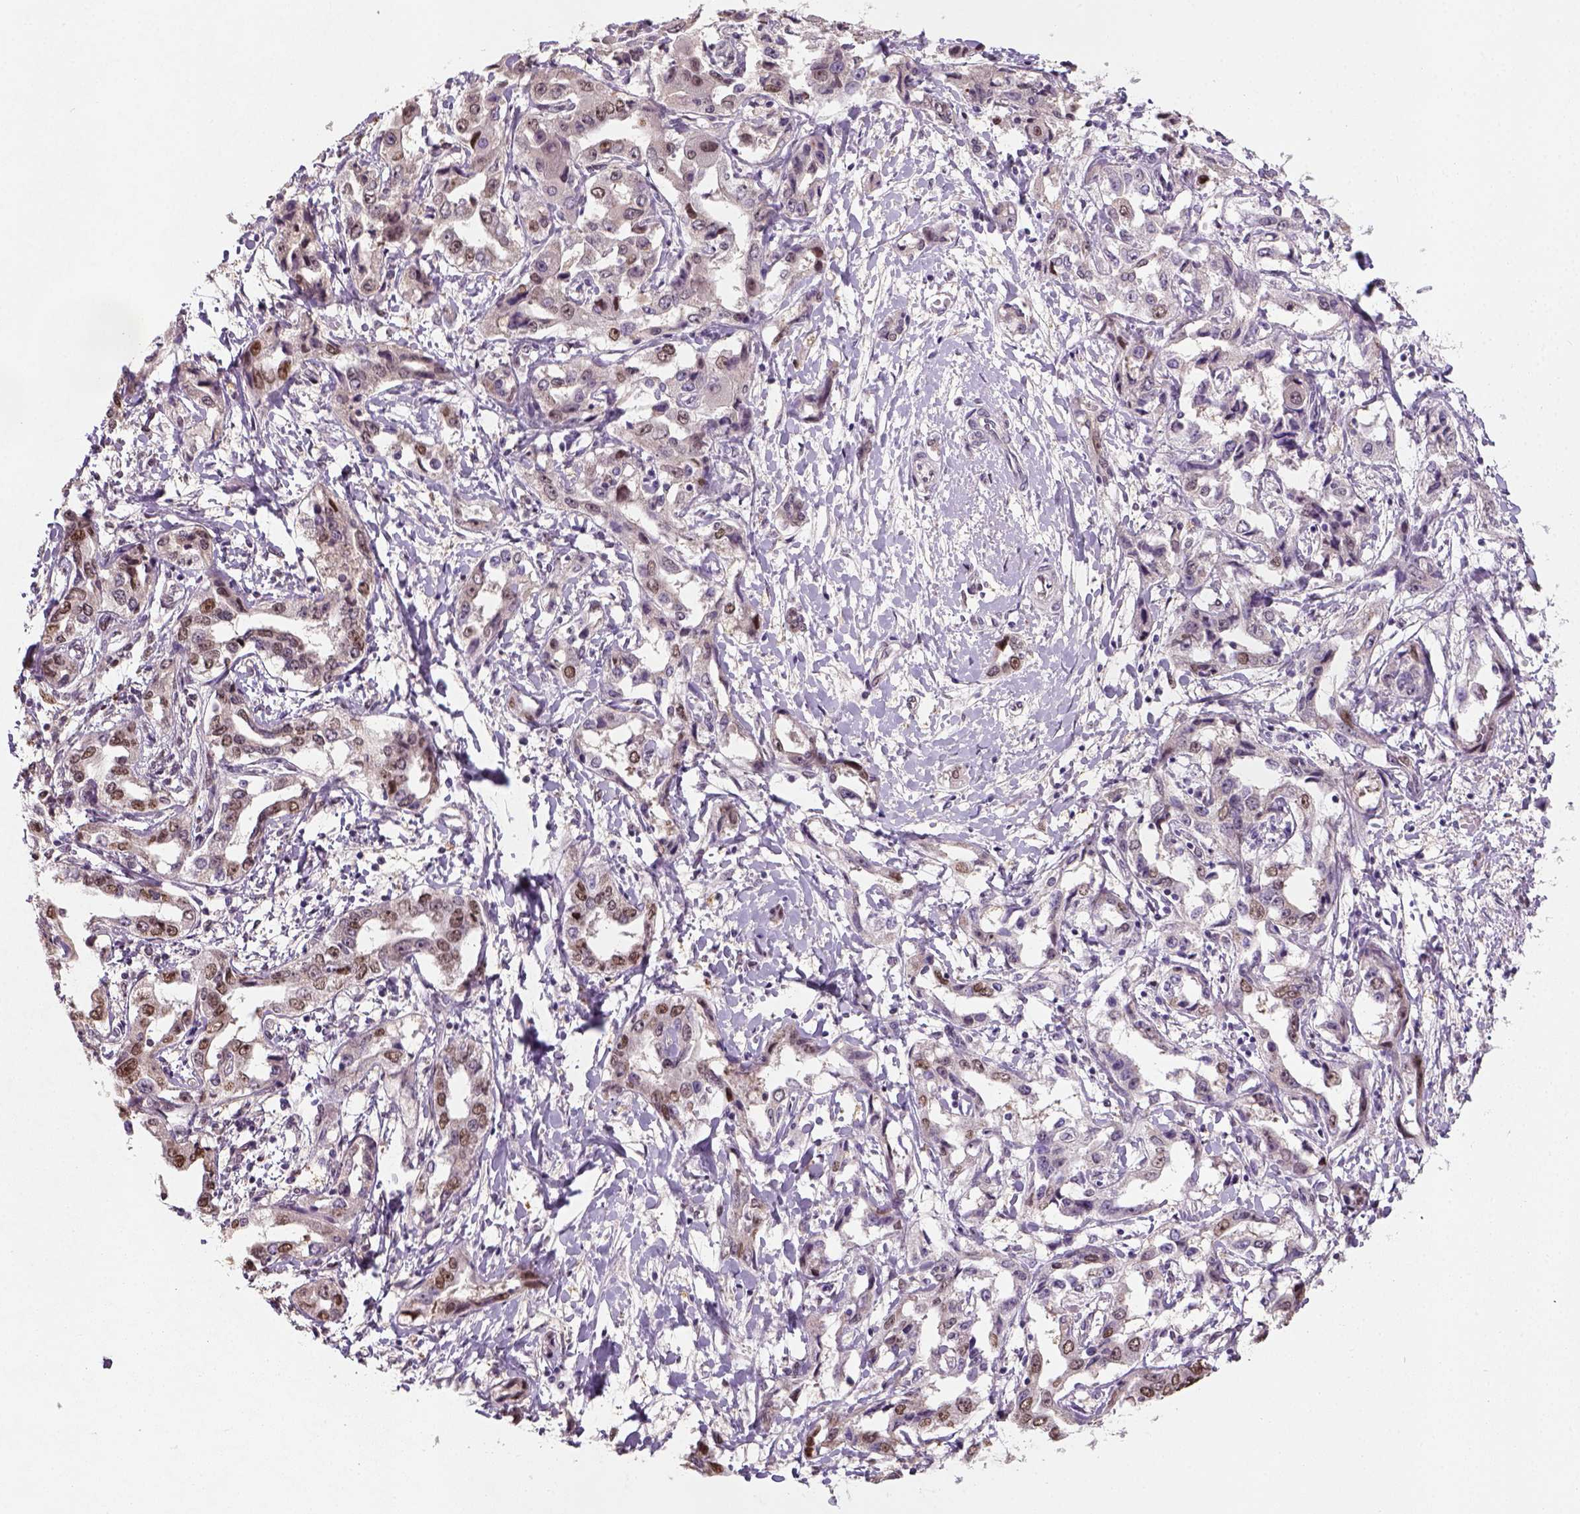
{"staining": {"intensity": "moderate", "quantity": ">75%", "location": "nuclear"}, "tissue": "liver cancer", "cell_type": "Tumor cells", "image_type": "cancer", "snomed": [{"axis": "morphology", "description": "Cholangiocarcinoma"}, {"axis": "topography", "description": "Liver"}], "caption": "Immunohistochemistry of human cholangiocarcinoma (liver) demonstrates medium levels of moderate nuclear expression in about >75% of tumor cells.", "gene": "C1orf112", "patient": {"sex": "male", "age": 59}}